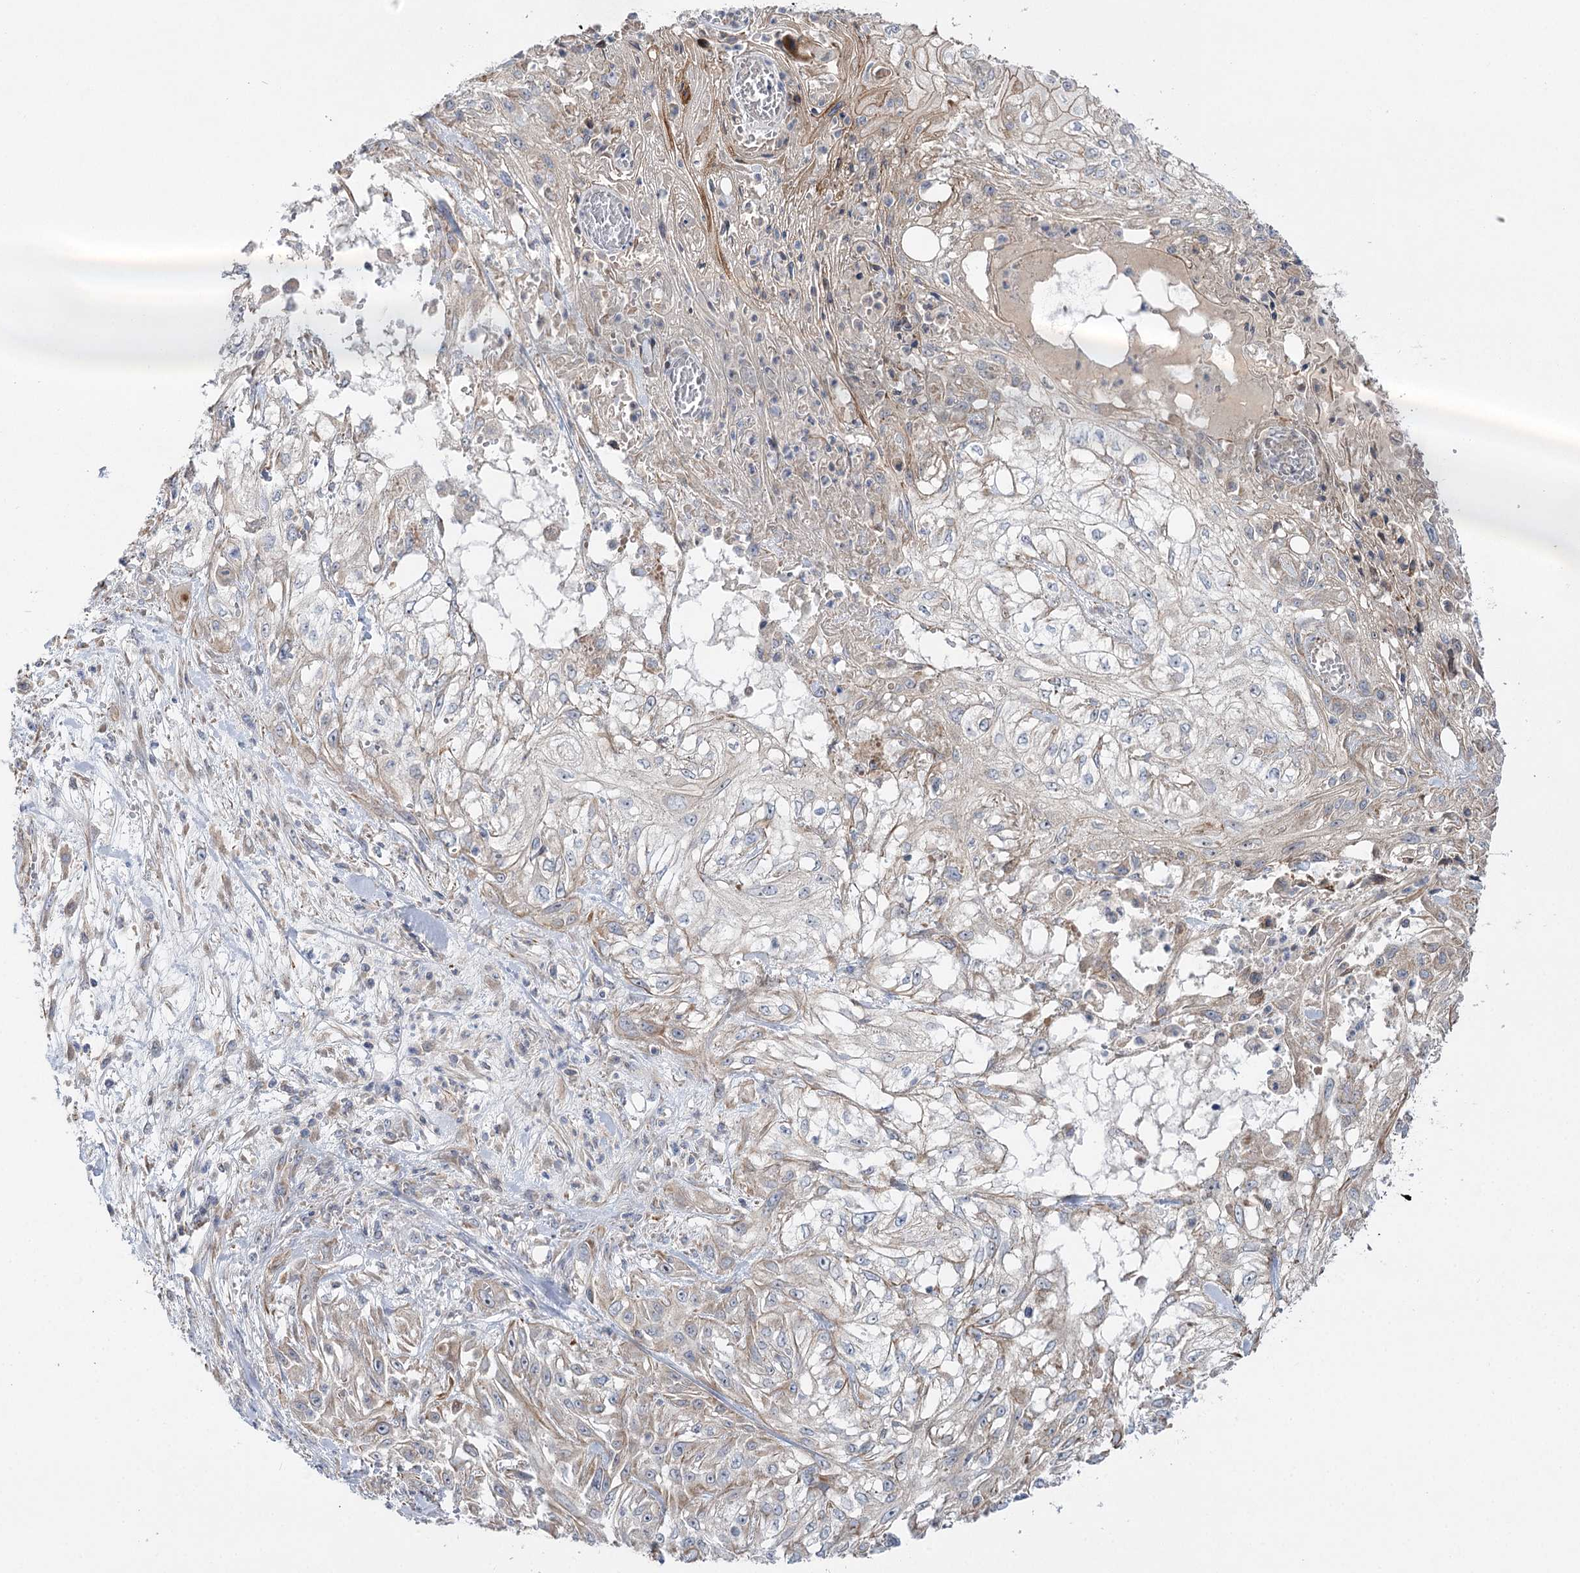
{"staining": {"intensity": "weak", "quantity": "<25%", "location": "cytoplasmic/membranous"}, "tissue": "skin cancer", "cell_type": "Tumor cells", "image_type": "cancer", "snomed": [{"axis": "morphology", "description": "Squamous cell carcinoma, NOS"}, {"axis": "morphology", "description": "Squamous cell carcinoma, metastatic, NOS"}, {"axis": "topography", "description": "Skin"}, {"axis": "topography", "description": "Lymph node"}], "caption": "Tumor cells are negative for brown protein staining in squamous cell carcinoma (skin).", "gene": "KIAA0825", "patient": {"sex": "male", "age": 75}}